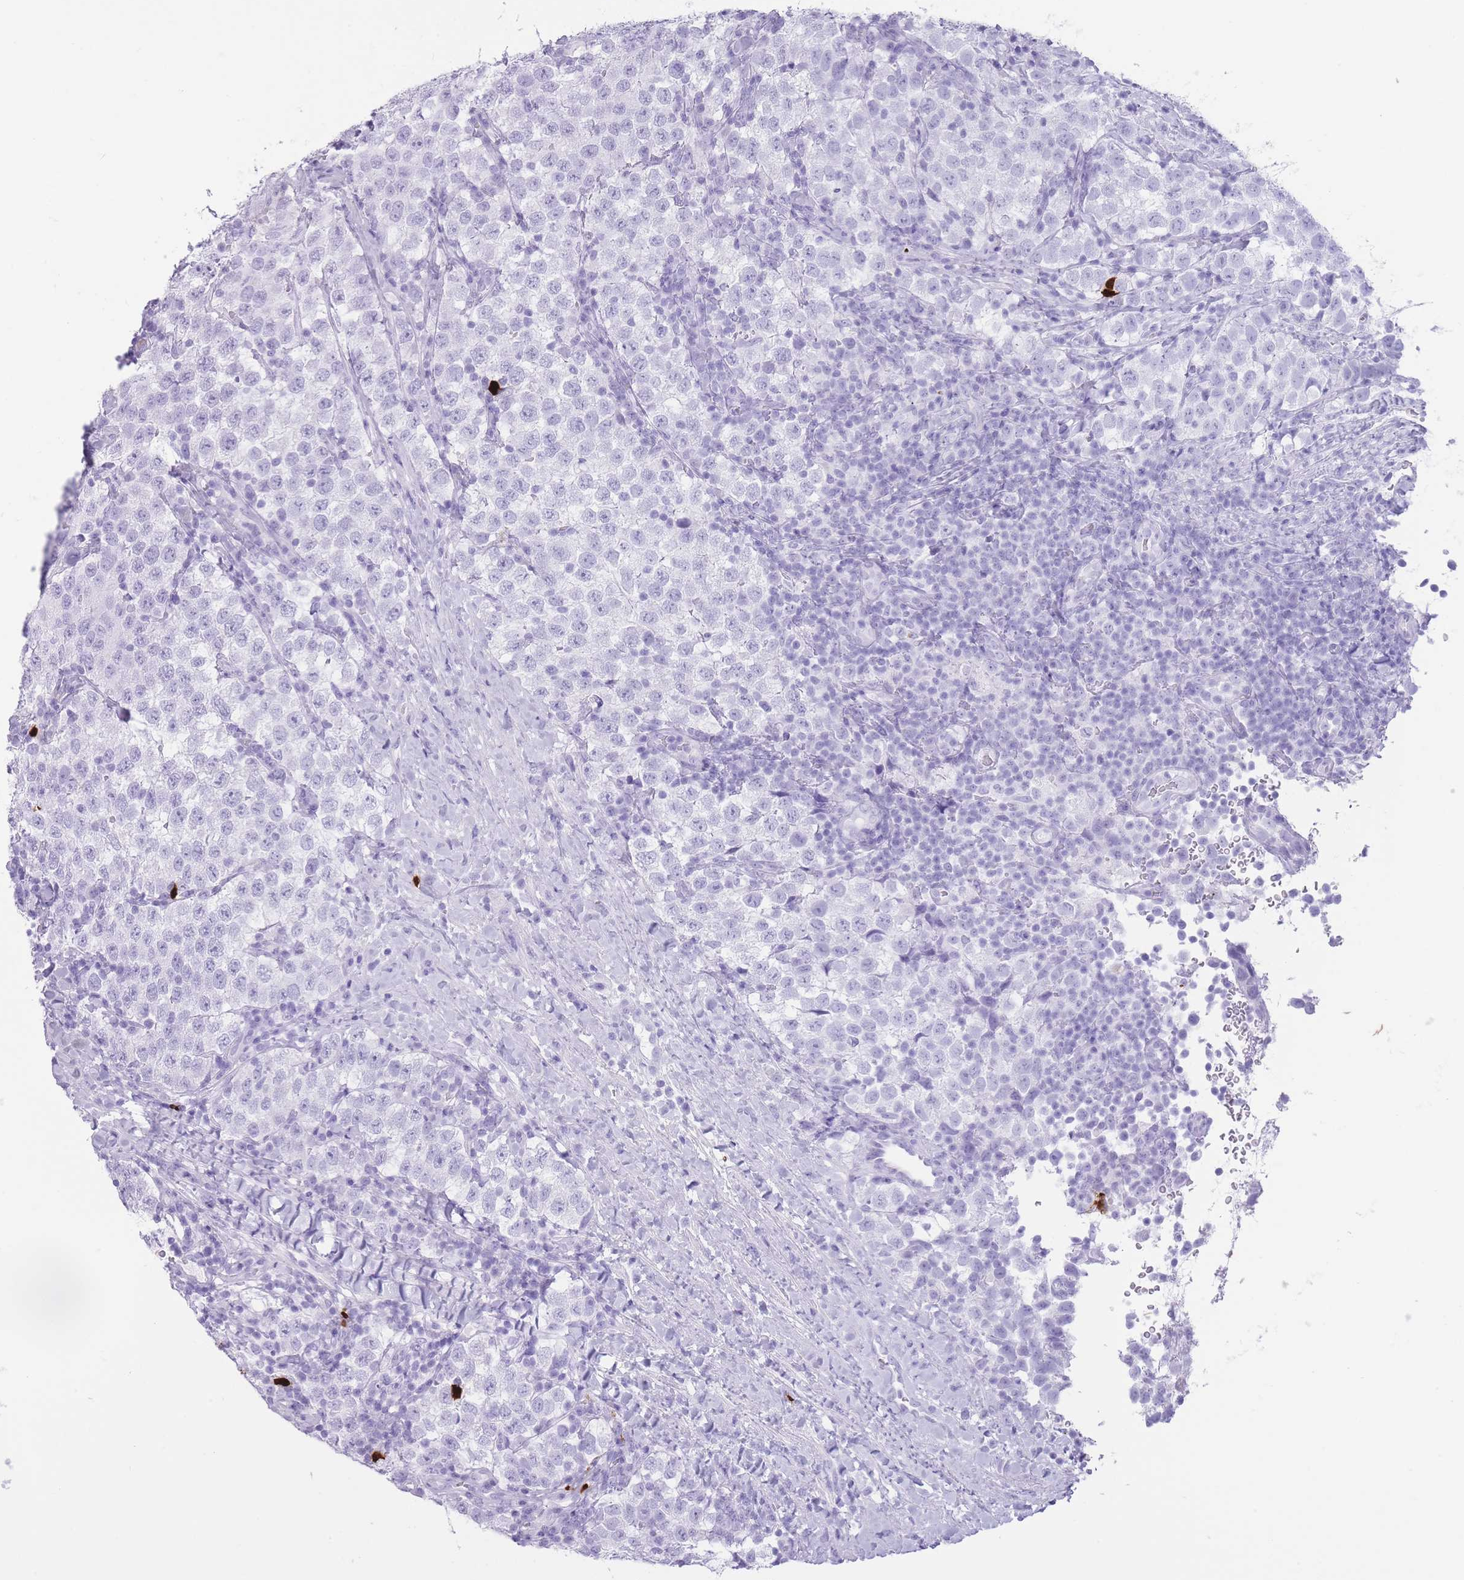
{"staining": {"intensity": "negative", "quantity": "none", "location": "none"}, "tissue": "testis cancer", "cell_type": "Tumor cells", "image_type": "cancer", "snomed": [{"axis": "morphology", "description": "Seminoma, NOS"}, {"axis": "topography", "description": "Testis"}], "caption": "High power microscopy micrograph of an immunohistochemistry photomicrograph of seminoma (testis), revealing no significant staining in tumor cells.", "gene": "OR4F21", "patient": {"sex": "male", "age": 34}}